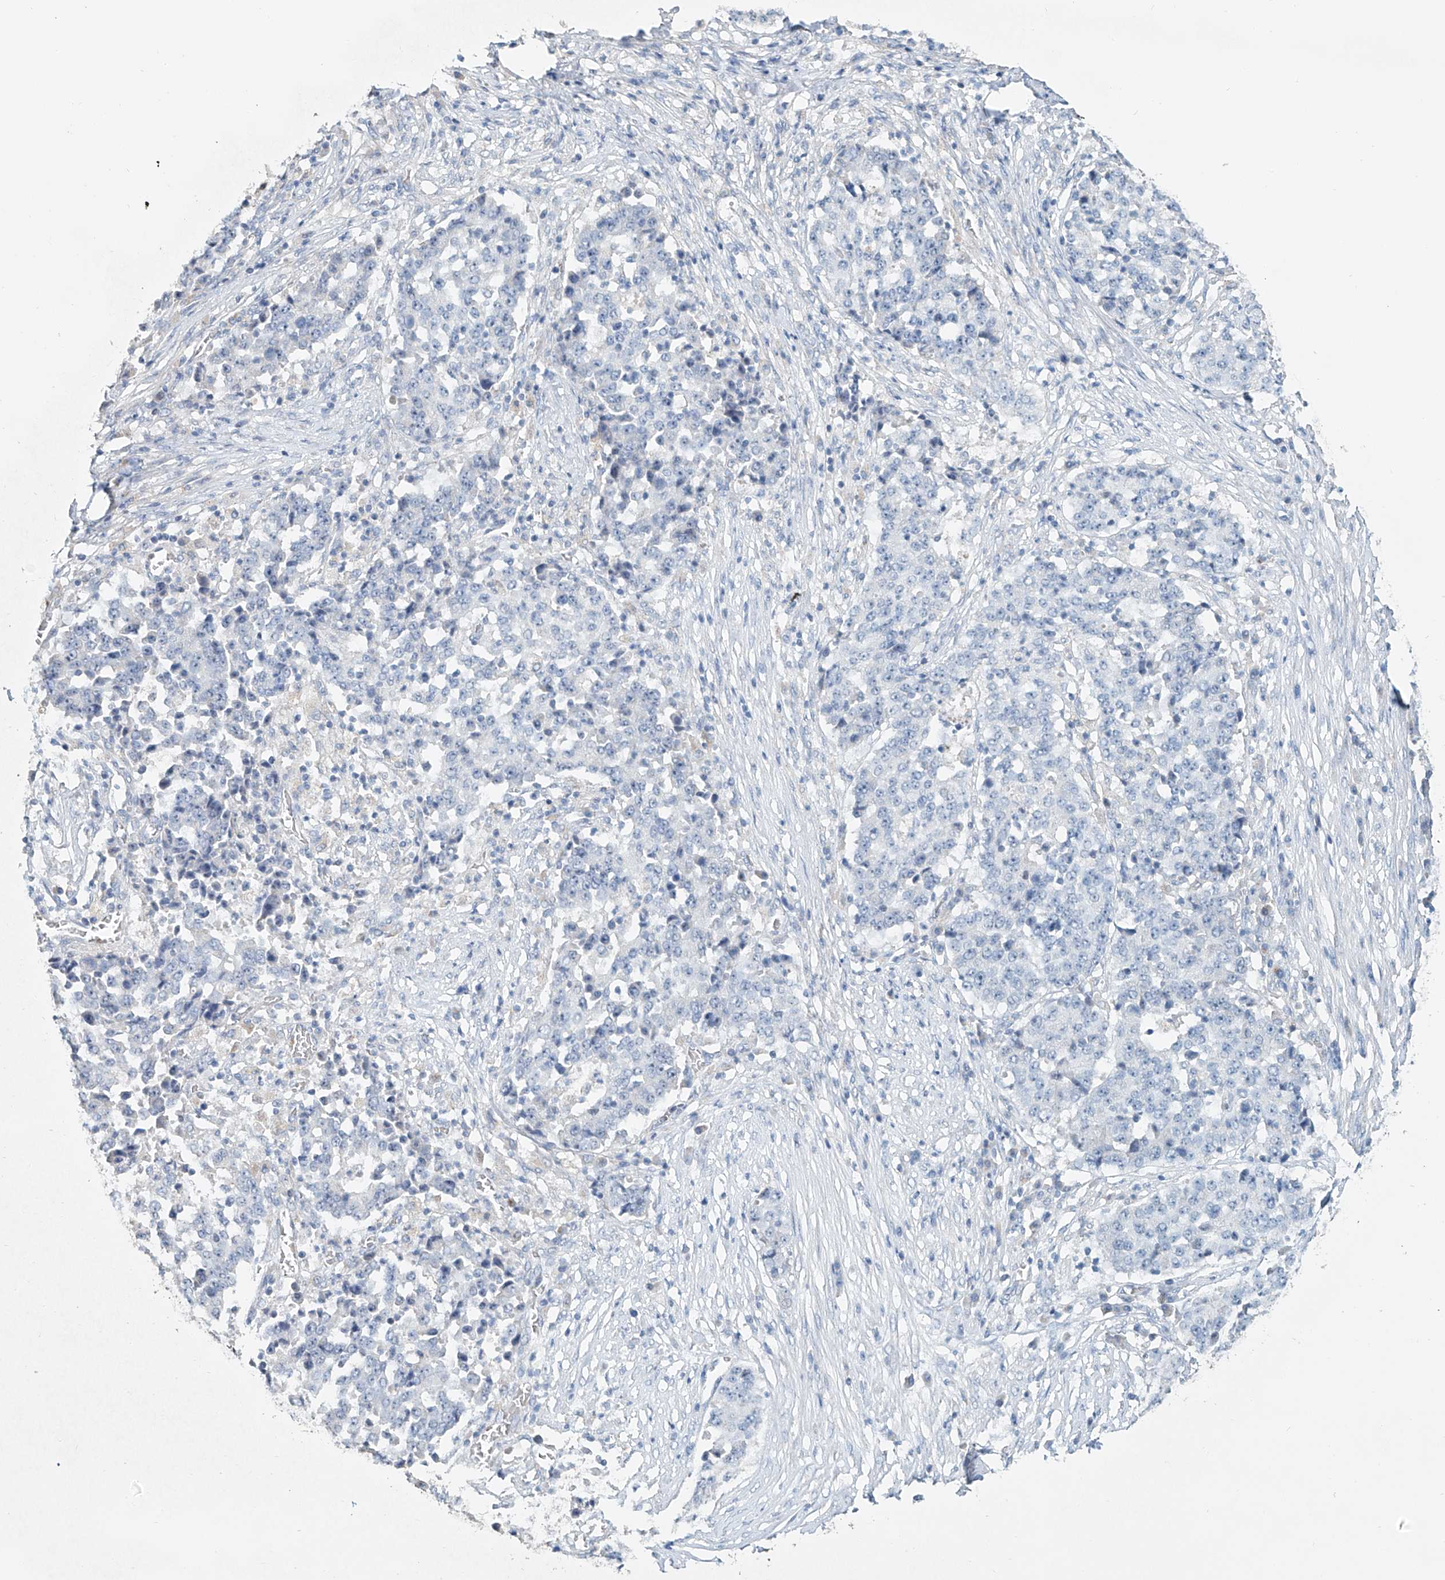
{"staining": {"intensity": "negative", "quantity": "none", "location": "none"}, "tissue": "stomach cancer", "cell_type": "Tumor cells", "image_type": "cancer", "snomed": [{"axis": "morphology", "description": "Adenocarcinoma, NOS"}, {"axis": "topography", "description": "Stomach"}], "caption": "Stomach adenocarcinoma was stained to show a protein in brown. There is no significant expression in tumor cells.", "gene": "TRIM47", "patient": {"sex": "male", "age": 59}}